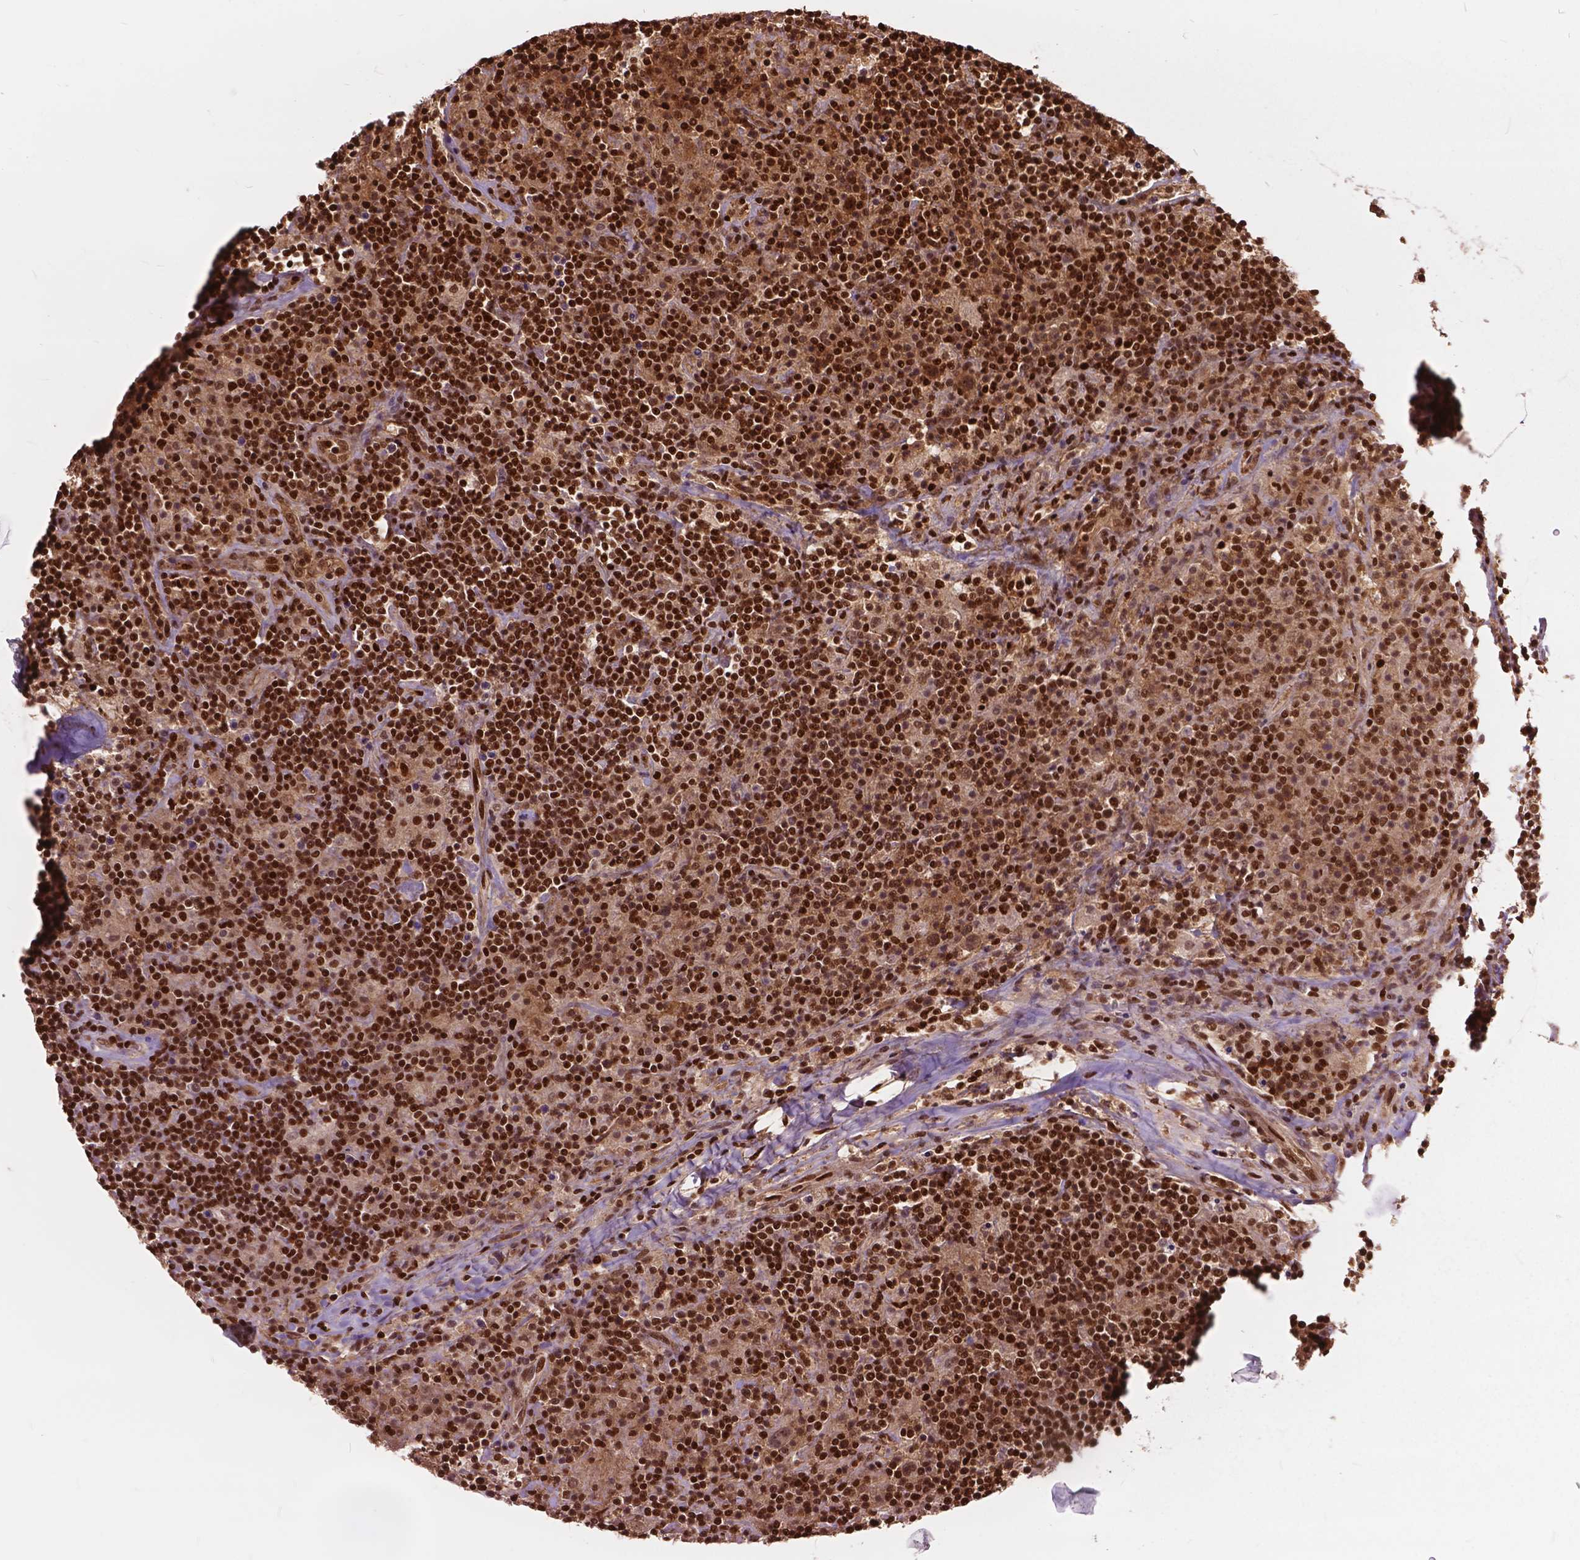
{"staining": {"intensity": "strong", "quantity": ">75%", "location": "nuclear"}, "tissue": "lymphoma", "cell_type": "Tumor cells", "image_type": "cancer", "snomed": [{"axis": "morphology", "description": "Hodgkin's disease, NOS"}, {"axis": "topography", "description": "Lymph node"}], "caption": "Immunohistochemical staining of Hodgkin's disease shows high levels of strong nuclear protein staining in about >75% of tumor cells. The staining was performed using DAB to visualize the protein expression in brown, while the nuclei were stained in blue with hematoxylin (Magnification: 20x).", "gene": "ANP32B", "patient": {"sex": "male", "age": 70}}